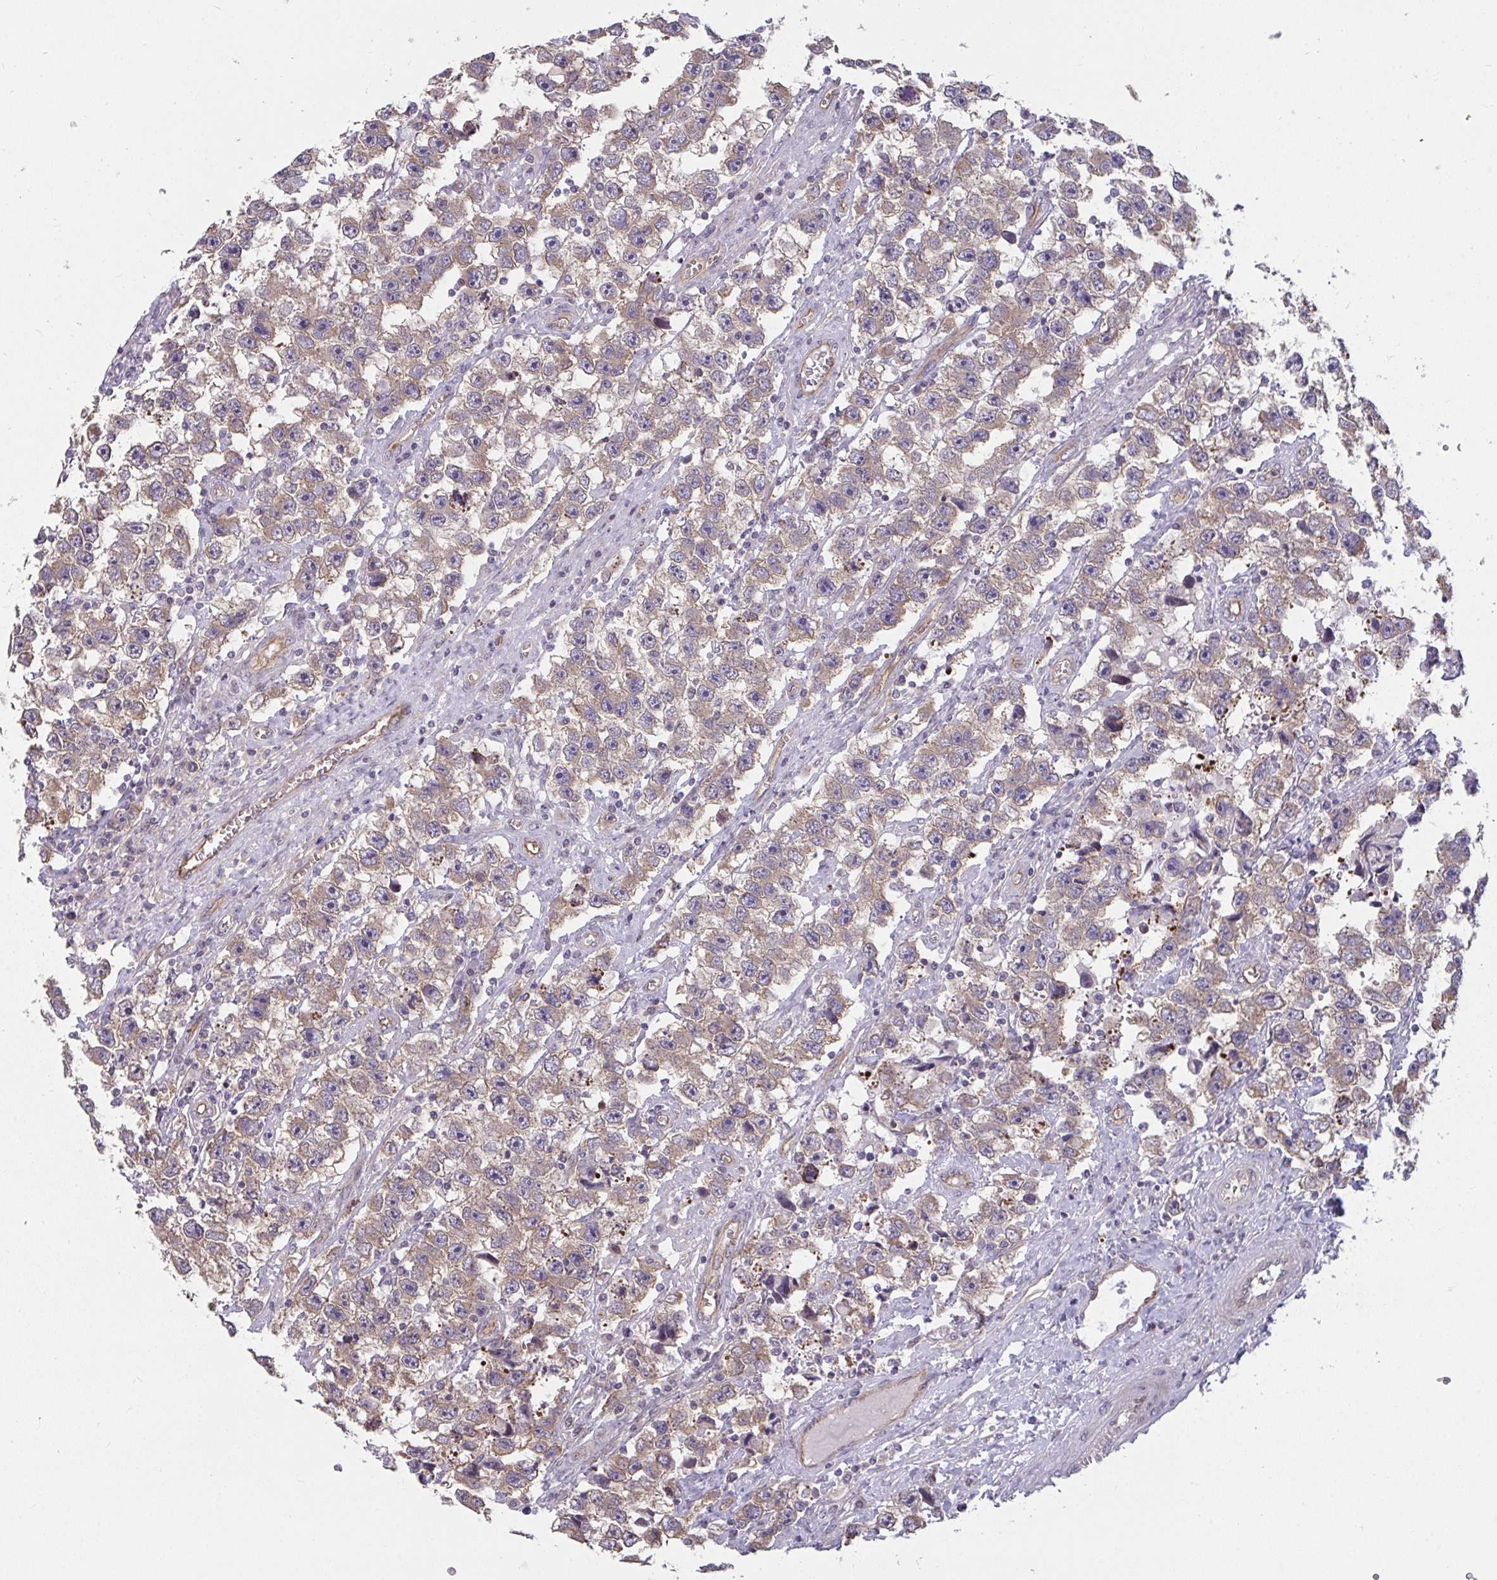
{"staining": {"intensity": "moderate", "quantity": ">75%", "location": "cytoplasmic/membranous"}, "tissue": "testis cancer", "cell_type": "Tumor cells", "image_type": "cancer", "snomed": [{"axis": "morphology", "description": "Seminoma, NOS"}, {"axis": "topography", "description": "Testis"}], "caption": "This is a photomicrograph of immunohistochemistry (IHC) staining of testis cancer, which shows moderate positivity in the cytoplasmic/membranous of tumor cells.", "gene": "CASP9", "patient": {"sex": "male", "age": 33}}